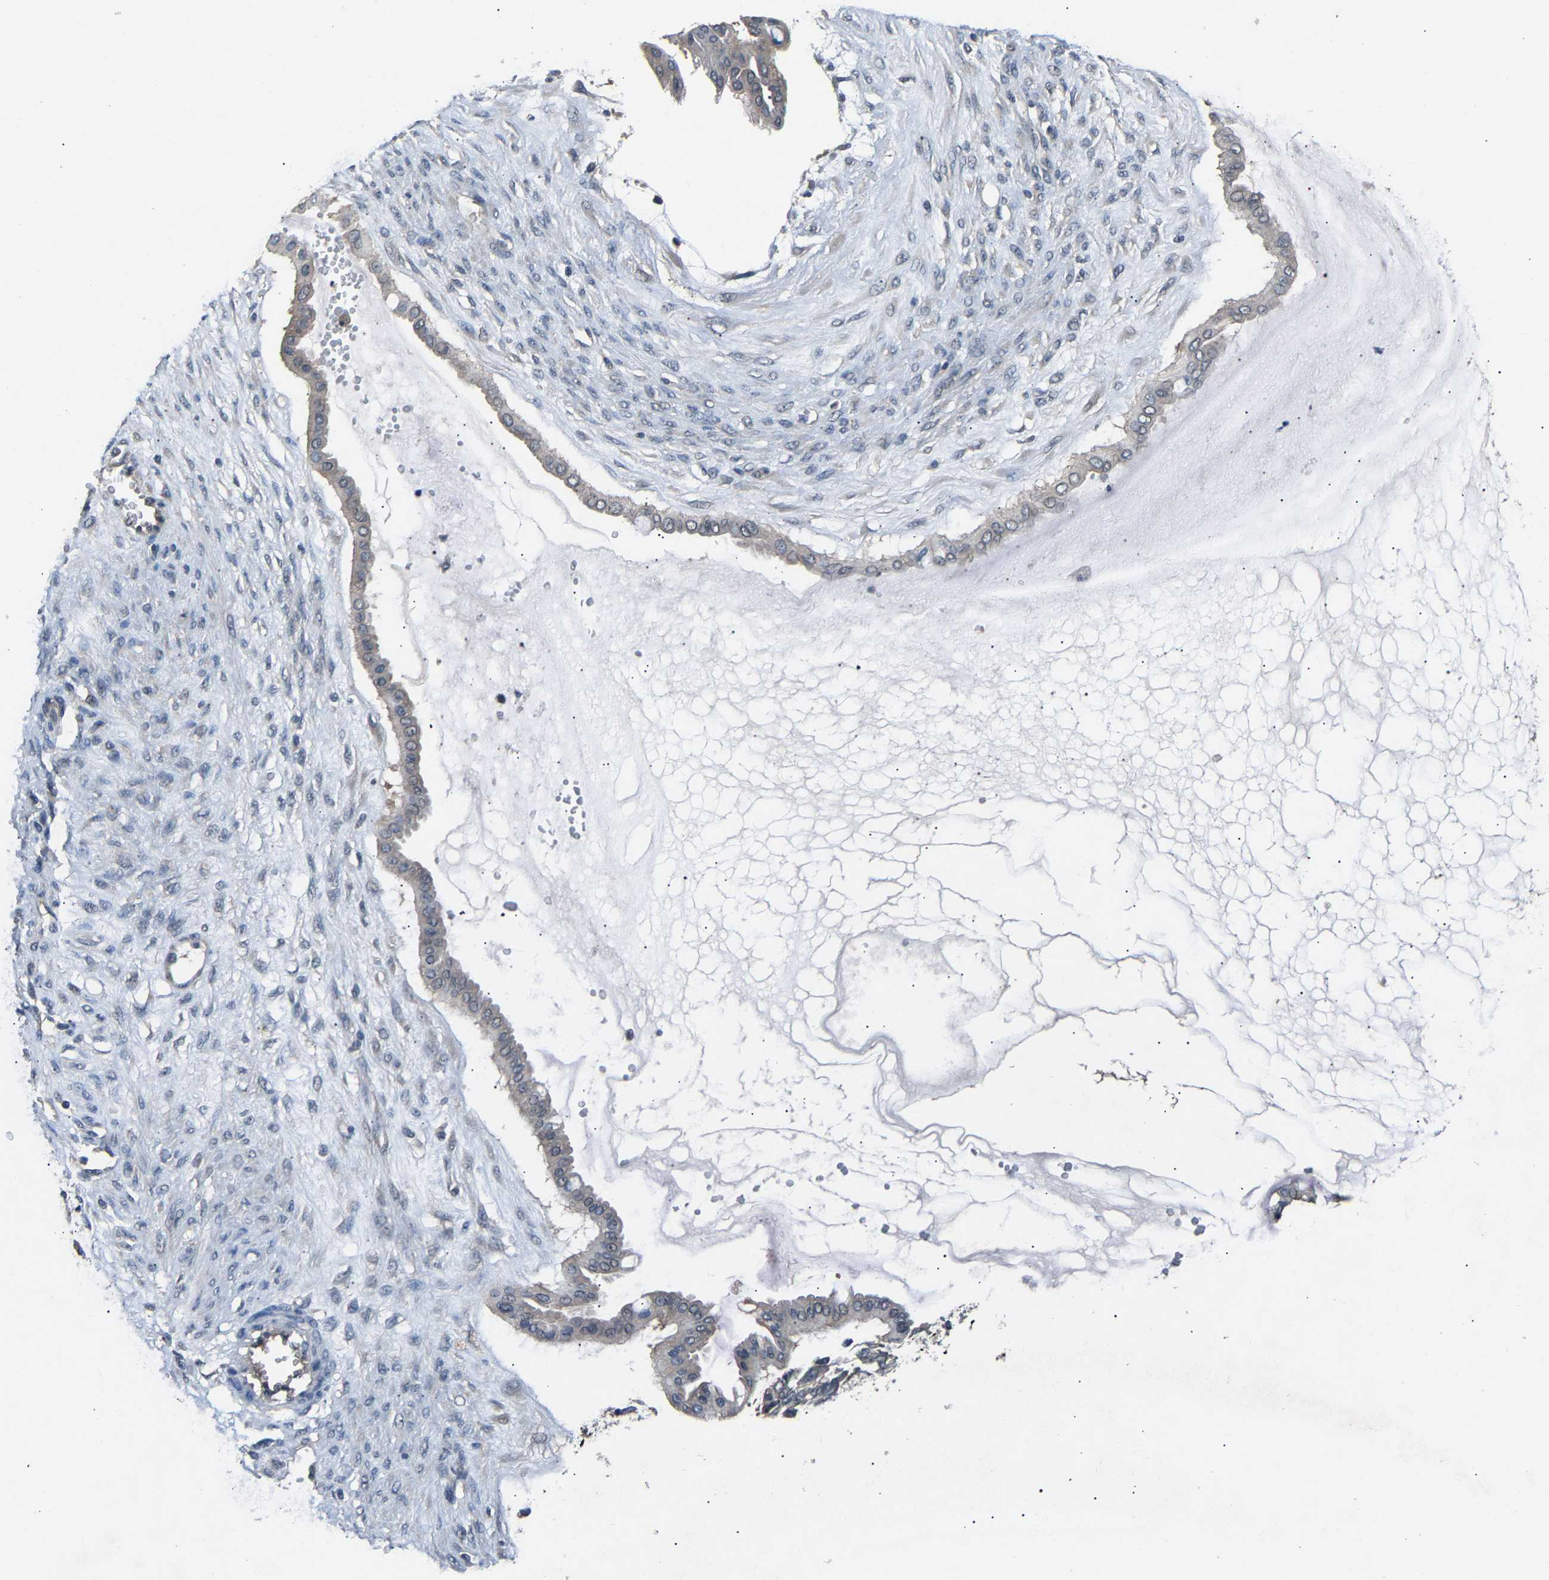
{"staining": {"intensity": "weak", "quantity": "<25%", "location": "cytoplasmic/membranous"}, "tissue": "ovarian cancer", "cell_type": "Tumor cells", "image_type": "cancer", "snomed": [{"axis": "morphology", "description": "Cystadenocarcinoma, mucinous, NOS"}, {"axis": "topography", "description": "Ovary"}], "caption": "DAB immunohistochemical staining of human ovarian cancer demonstrates no significant expression in tumor cells.", "gene": "ABCC9", "patient": {"sex": "female", "age": 73}}